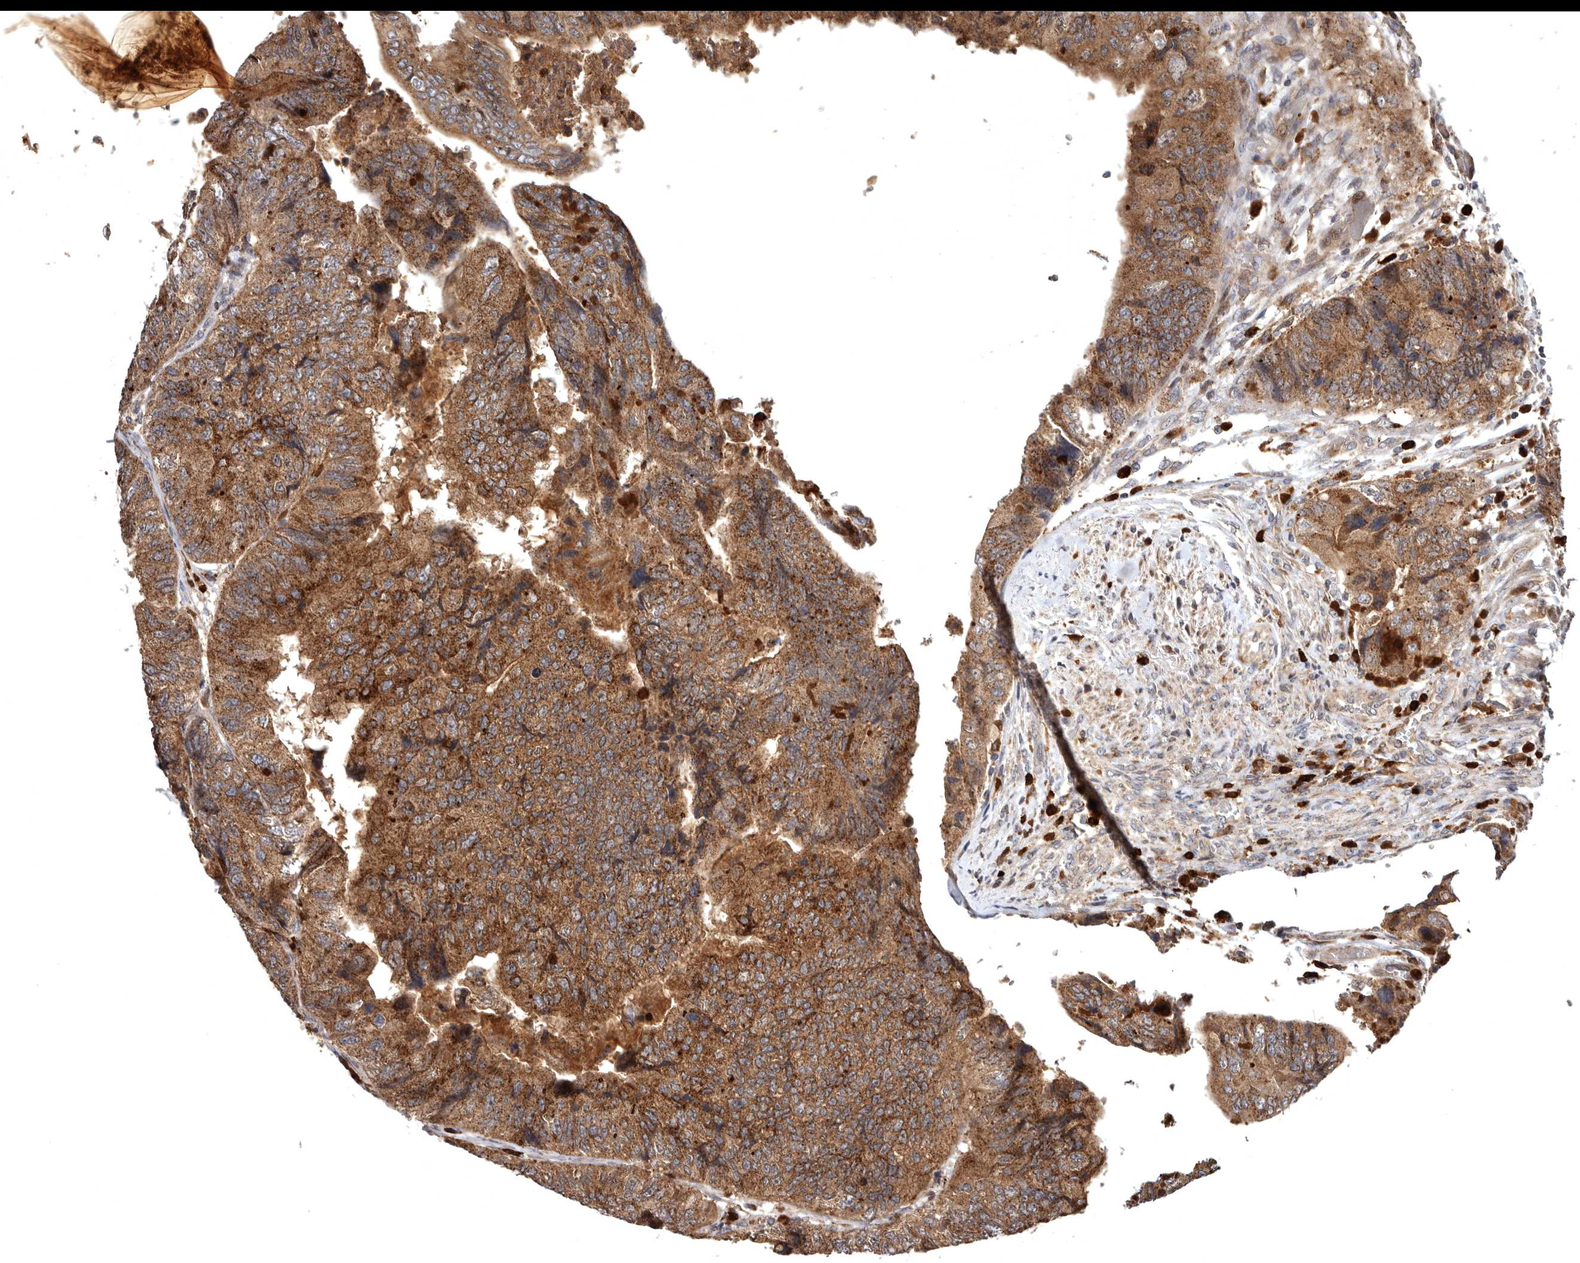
{"staining": {"intensity": "moderate", "quantity": ">75%", "location": "cytoplasmic/membranous"}, "tissue": "colorectal cancer", "cell_type": "Tumor cells", "image_type": "cancer", "snomed": [{"axis": "morphology", "description": "Adenocarcinoma, NOS"}, {"axis": "topography", "description": "Rectum"}], "caption": "Colorectal adenocarcinoma was stained to show a protein in brown. There is medium levels of moderate cytoplasmic/membranous positivity in approximately >75% of tumor cells.", "gene": "FGFR4", "patient": {"sex": "male", "age": 63}}